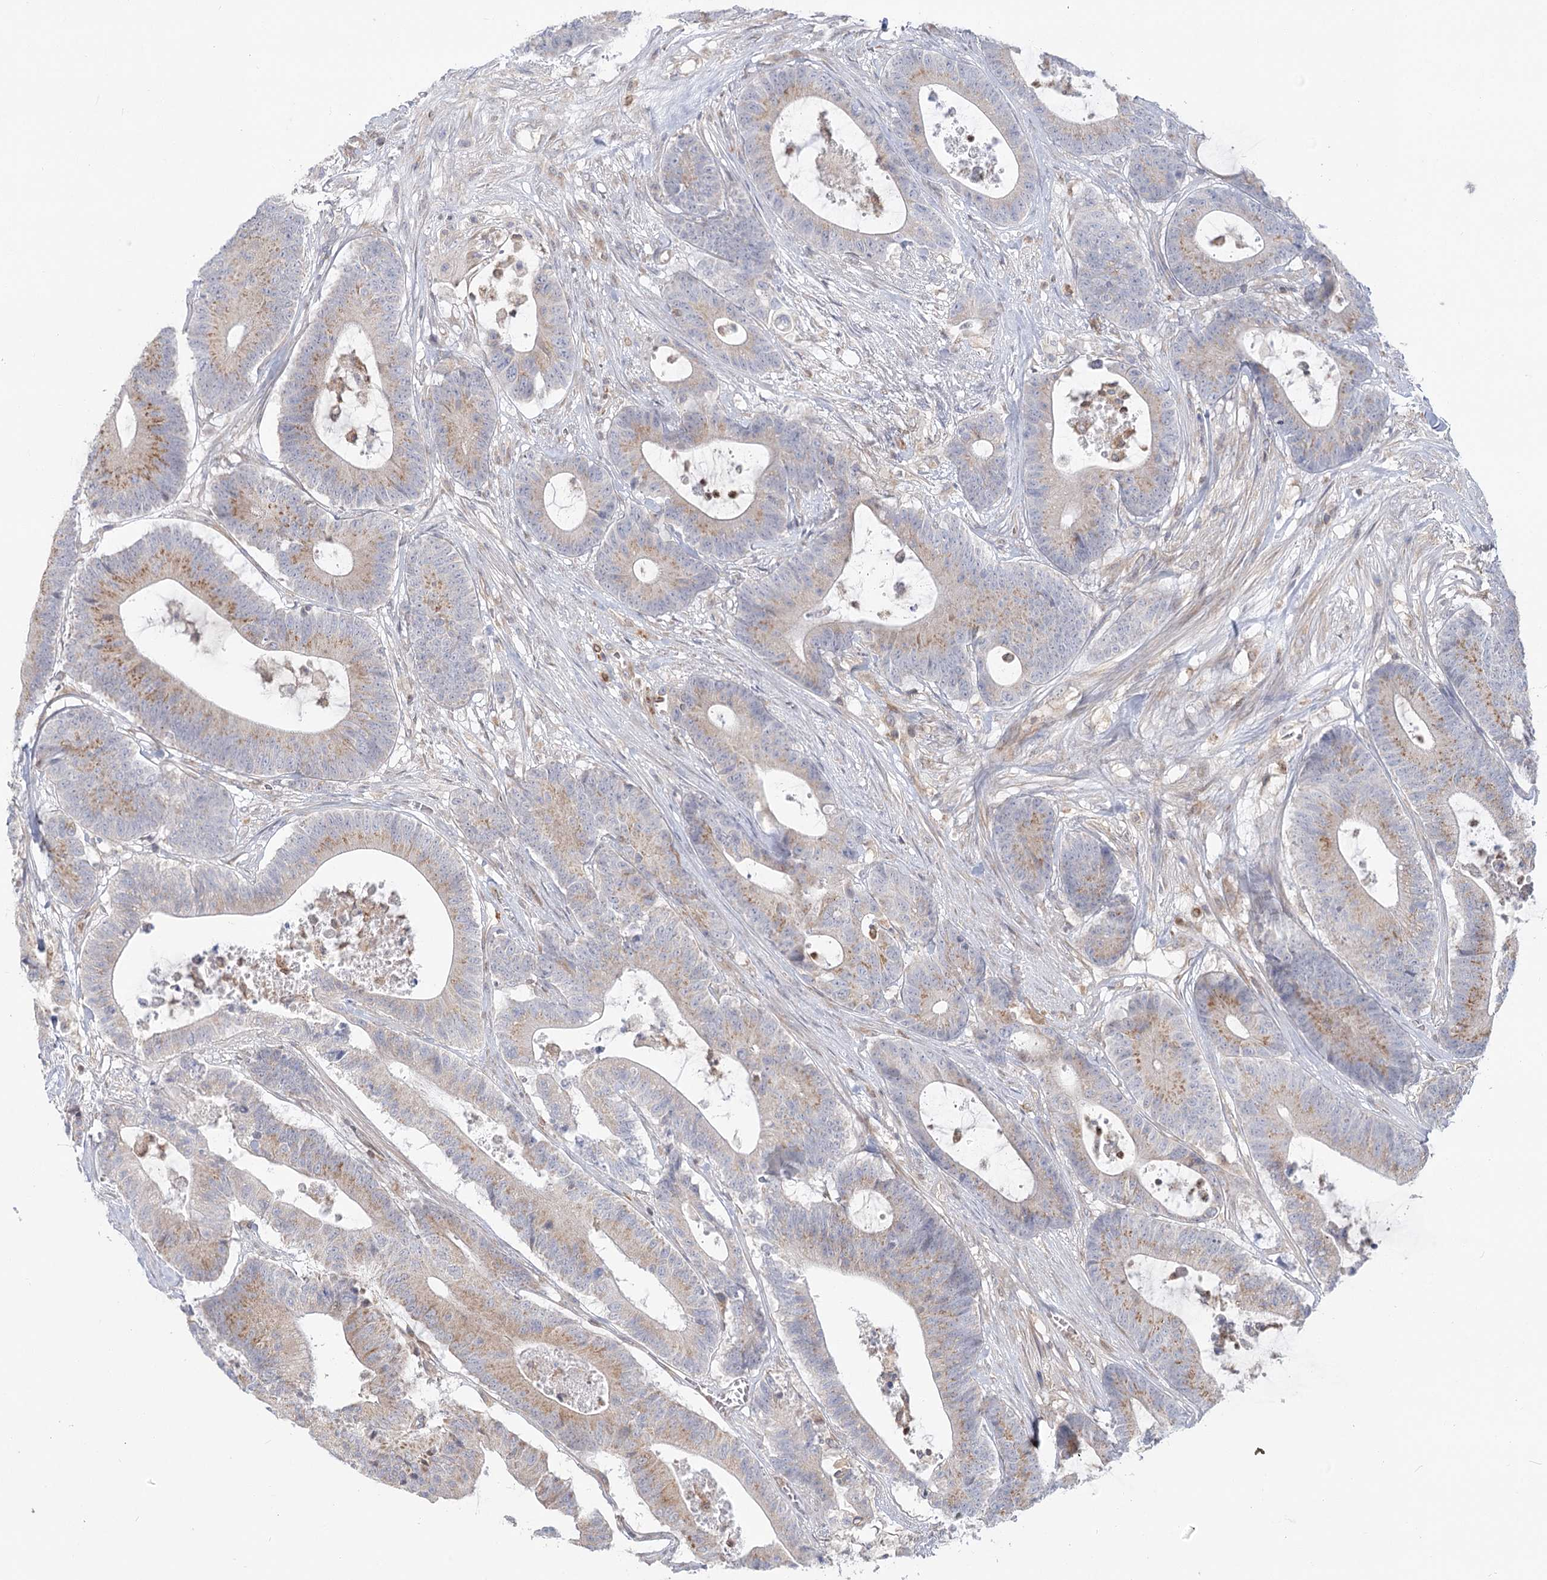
{"staining": {"intensity": "moderate", "quantity": "25%-75%", "location": "cytoplasmic/membranous"}, "tissue": "colorectal cancer", "cell_type": "Tumor cells", "image_type": "cancer", "snomed": [{"axis": "morphology", "description": "Adenocarcinoma, NOS"}, {"axis": "topography", "description": "Colon"}], "caption": "Colorectal cancer (adenocarcinoma) was stained to show a protein in brown. There is medium levels of moderate cytoplasmic/membranous staining in about 25%-75% of tumor cells. (DAB (3,3'-diaminobenzidine) = brown stain, brightfield microscopy at high magnification).", "gene": "MTMR3", "patient": {"sex": "female", "age": 84}}